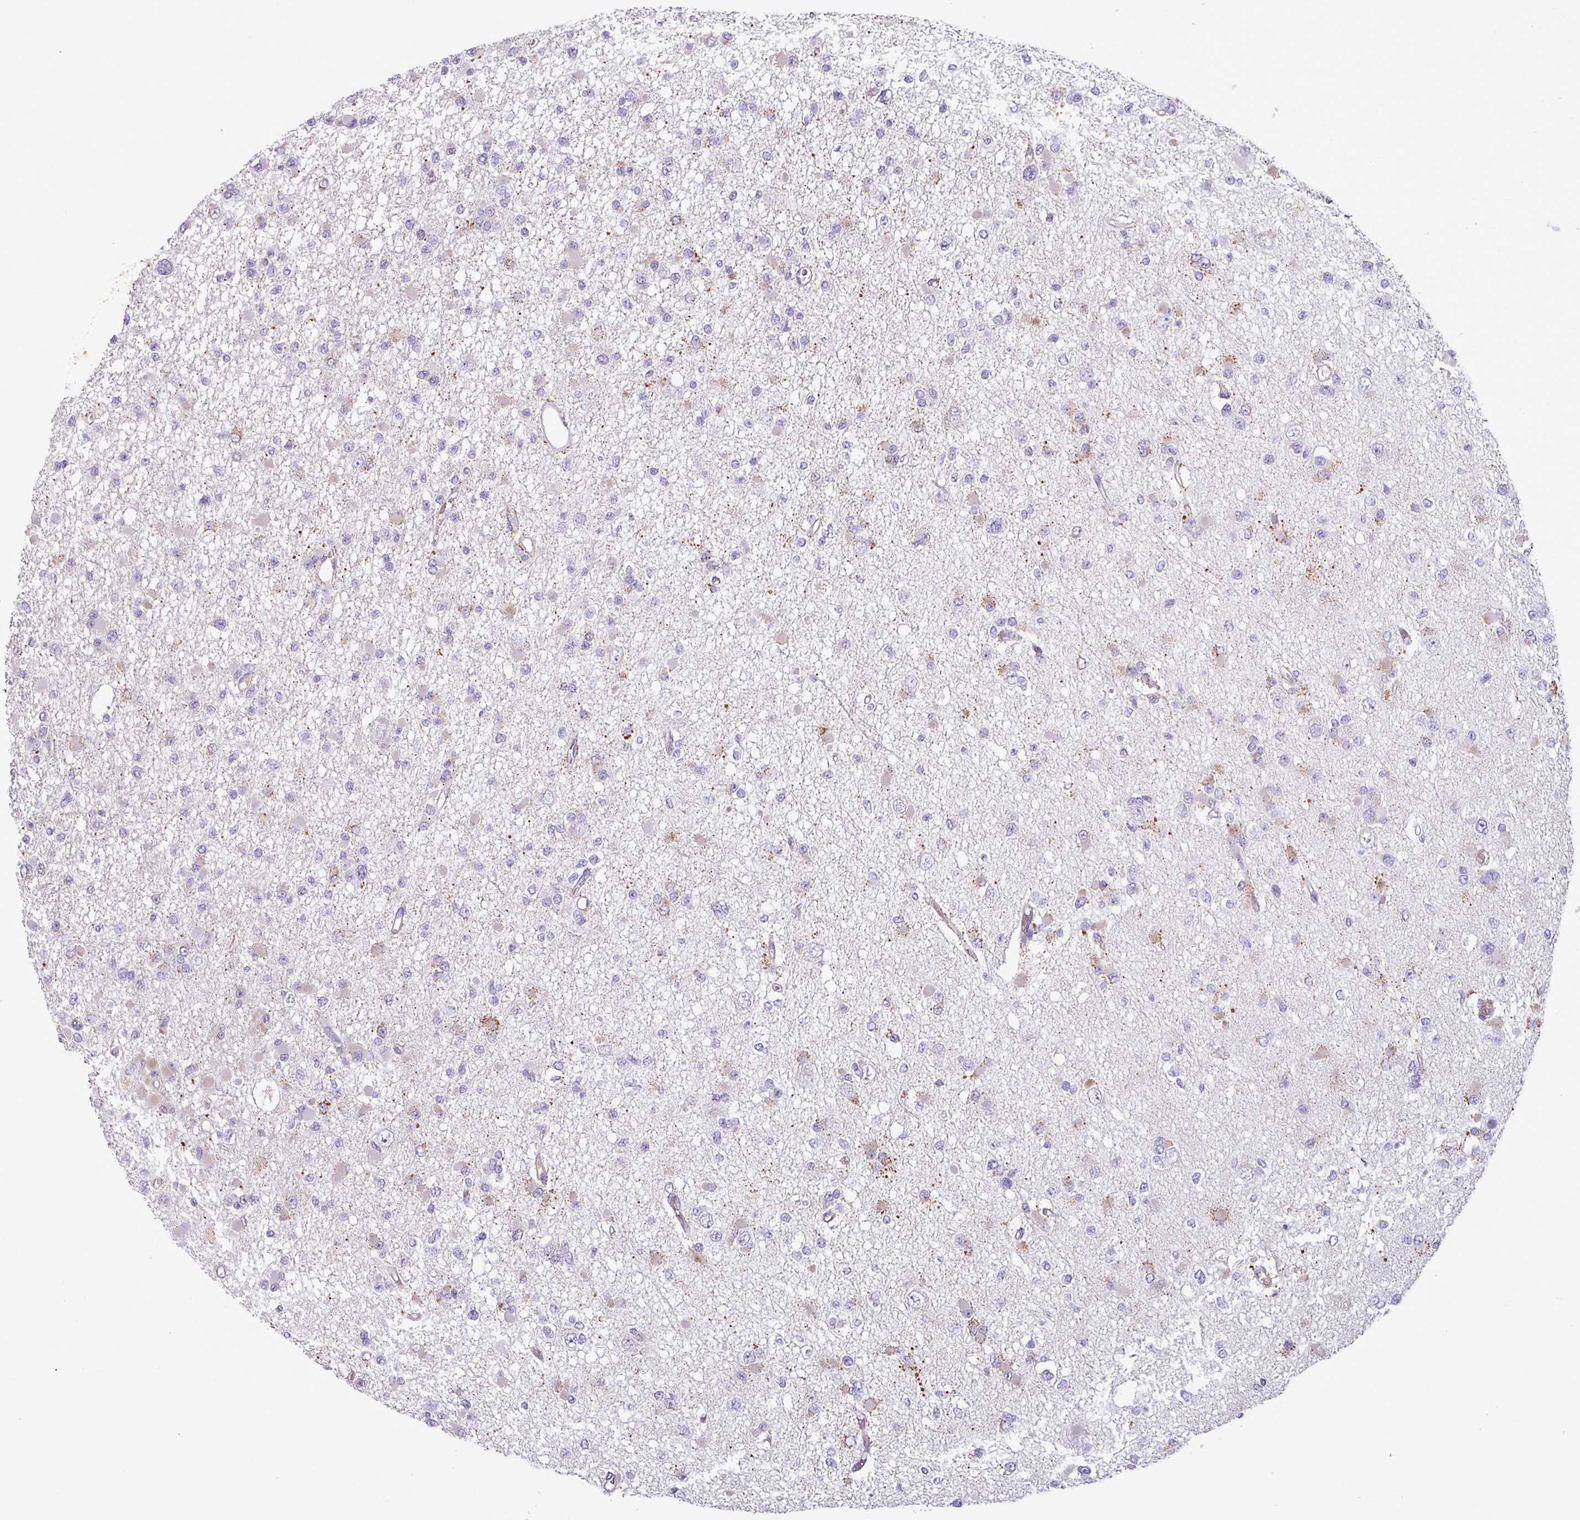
{"staining": {"intensity": "negative", "quantity": "none", "location": "none"}, "tissue": "glioma", "cell_type": "Tumor cells", "image_type": "cancer", "snomed": [{"axis": "morphology", "description": "Glioma, malignant, Low grade"}, {"axis": "topography", "description": "Brain"}], "caption": "Tumor cells show no significant protein staining in glioma.", "gene": "CD8A", "patient": {"sex": "female", "age": 22}}